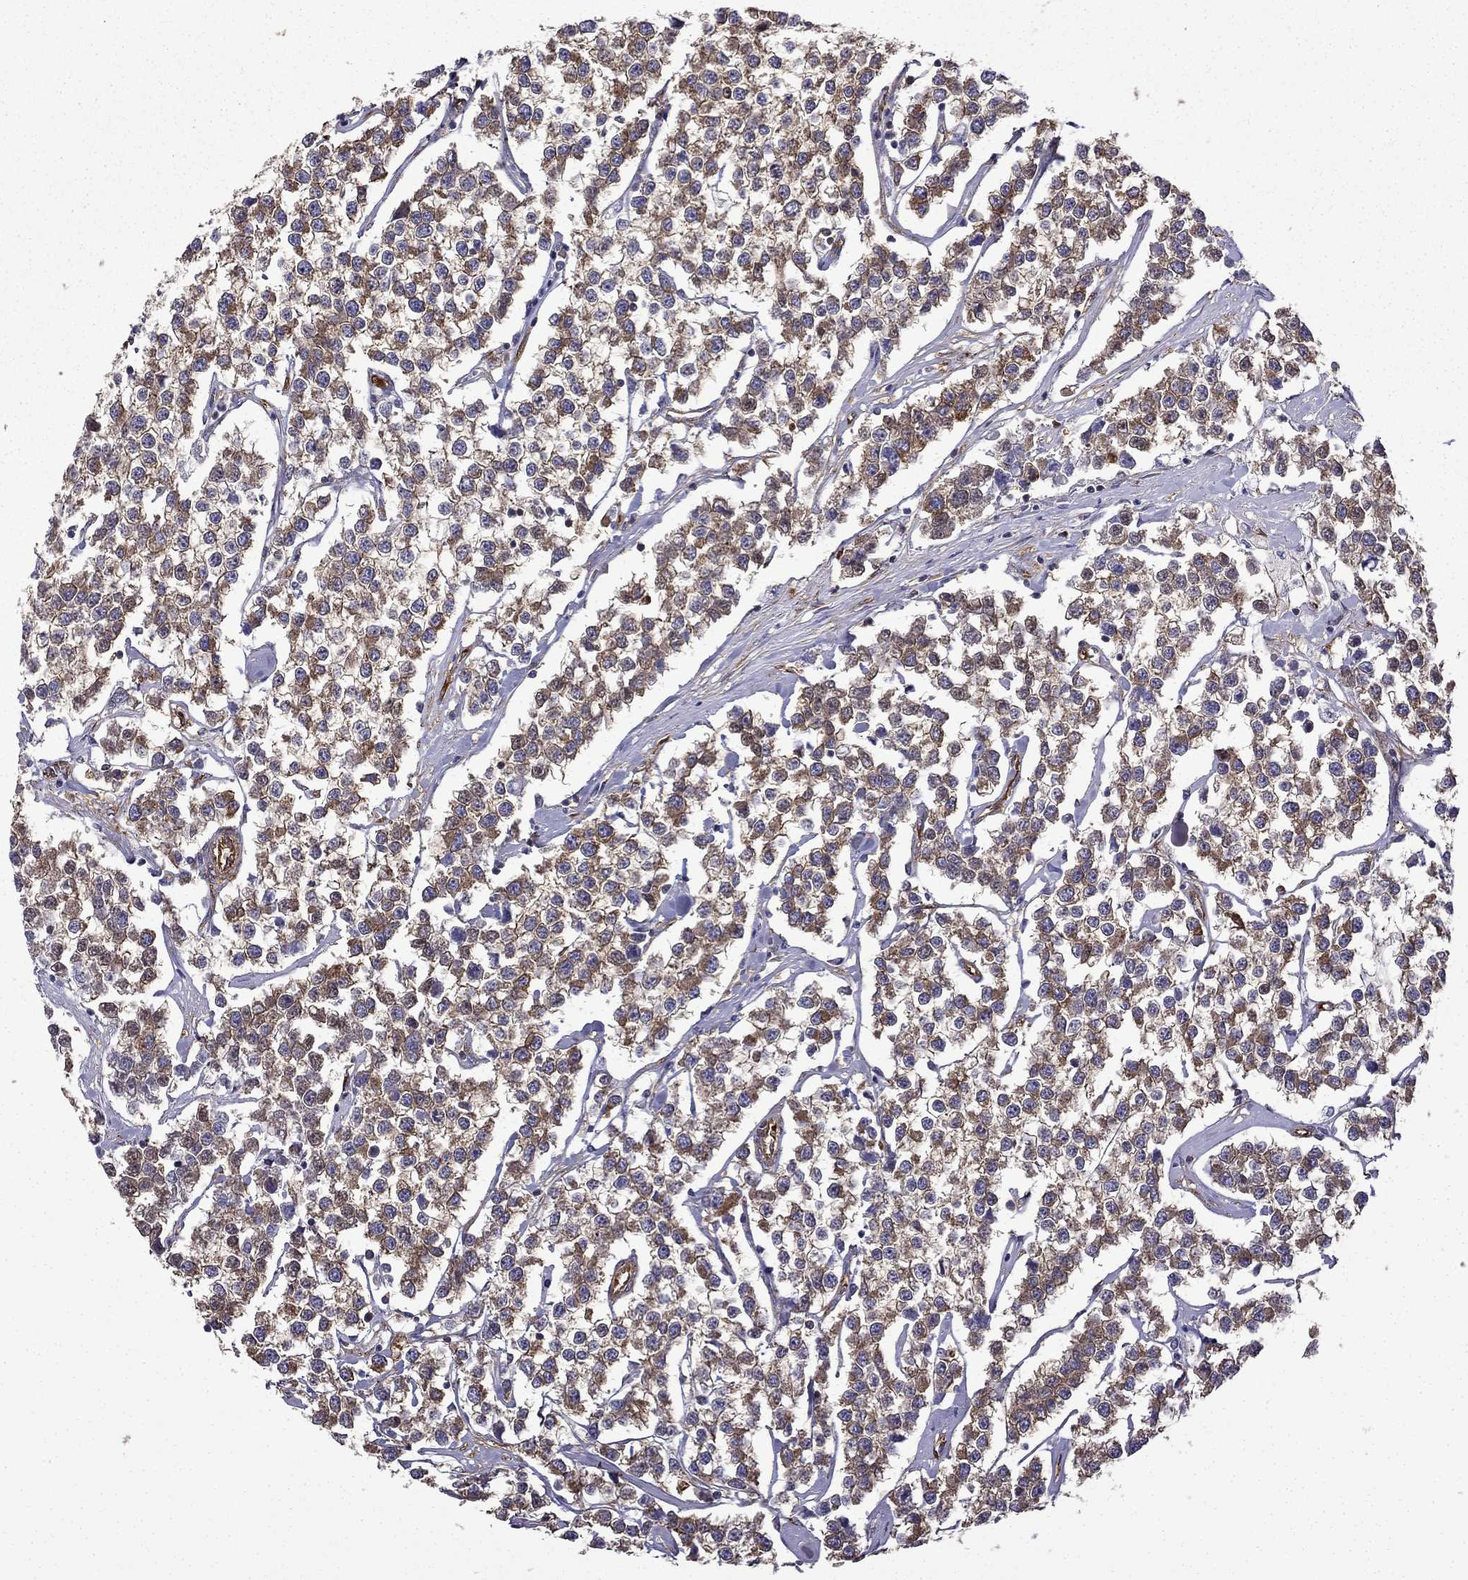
{"staining": {"intensity": "strong", "quantity": ">75%", "location": "cytoplasmic/membranous"}, "tissue": "testis cancer", "cell_type": "Tumor cells", "image_type": "cancer", "snomed": [{"axis": "morphology", "description": "Seminoma, NOS"}, {"axis": "topography", "description": "Testis"}], "caption": "Testis cancer stained with DAB (3,3'-diaminobenzidine) immunohistochemistry demonstrates high levels of strong cytoplasmic/membranous expression in approximately >75% of tumor cells.", "gene": "MAP4", "patient": {"sex": "male", "age": 59}}